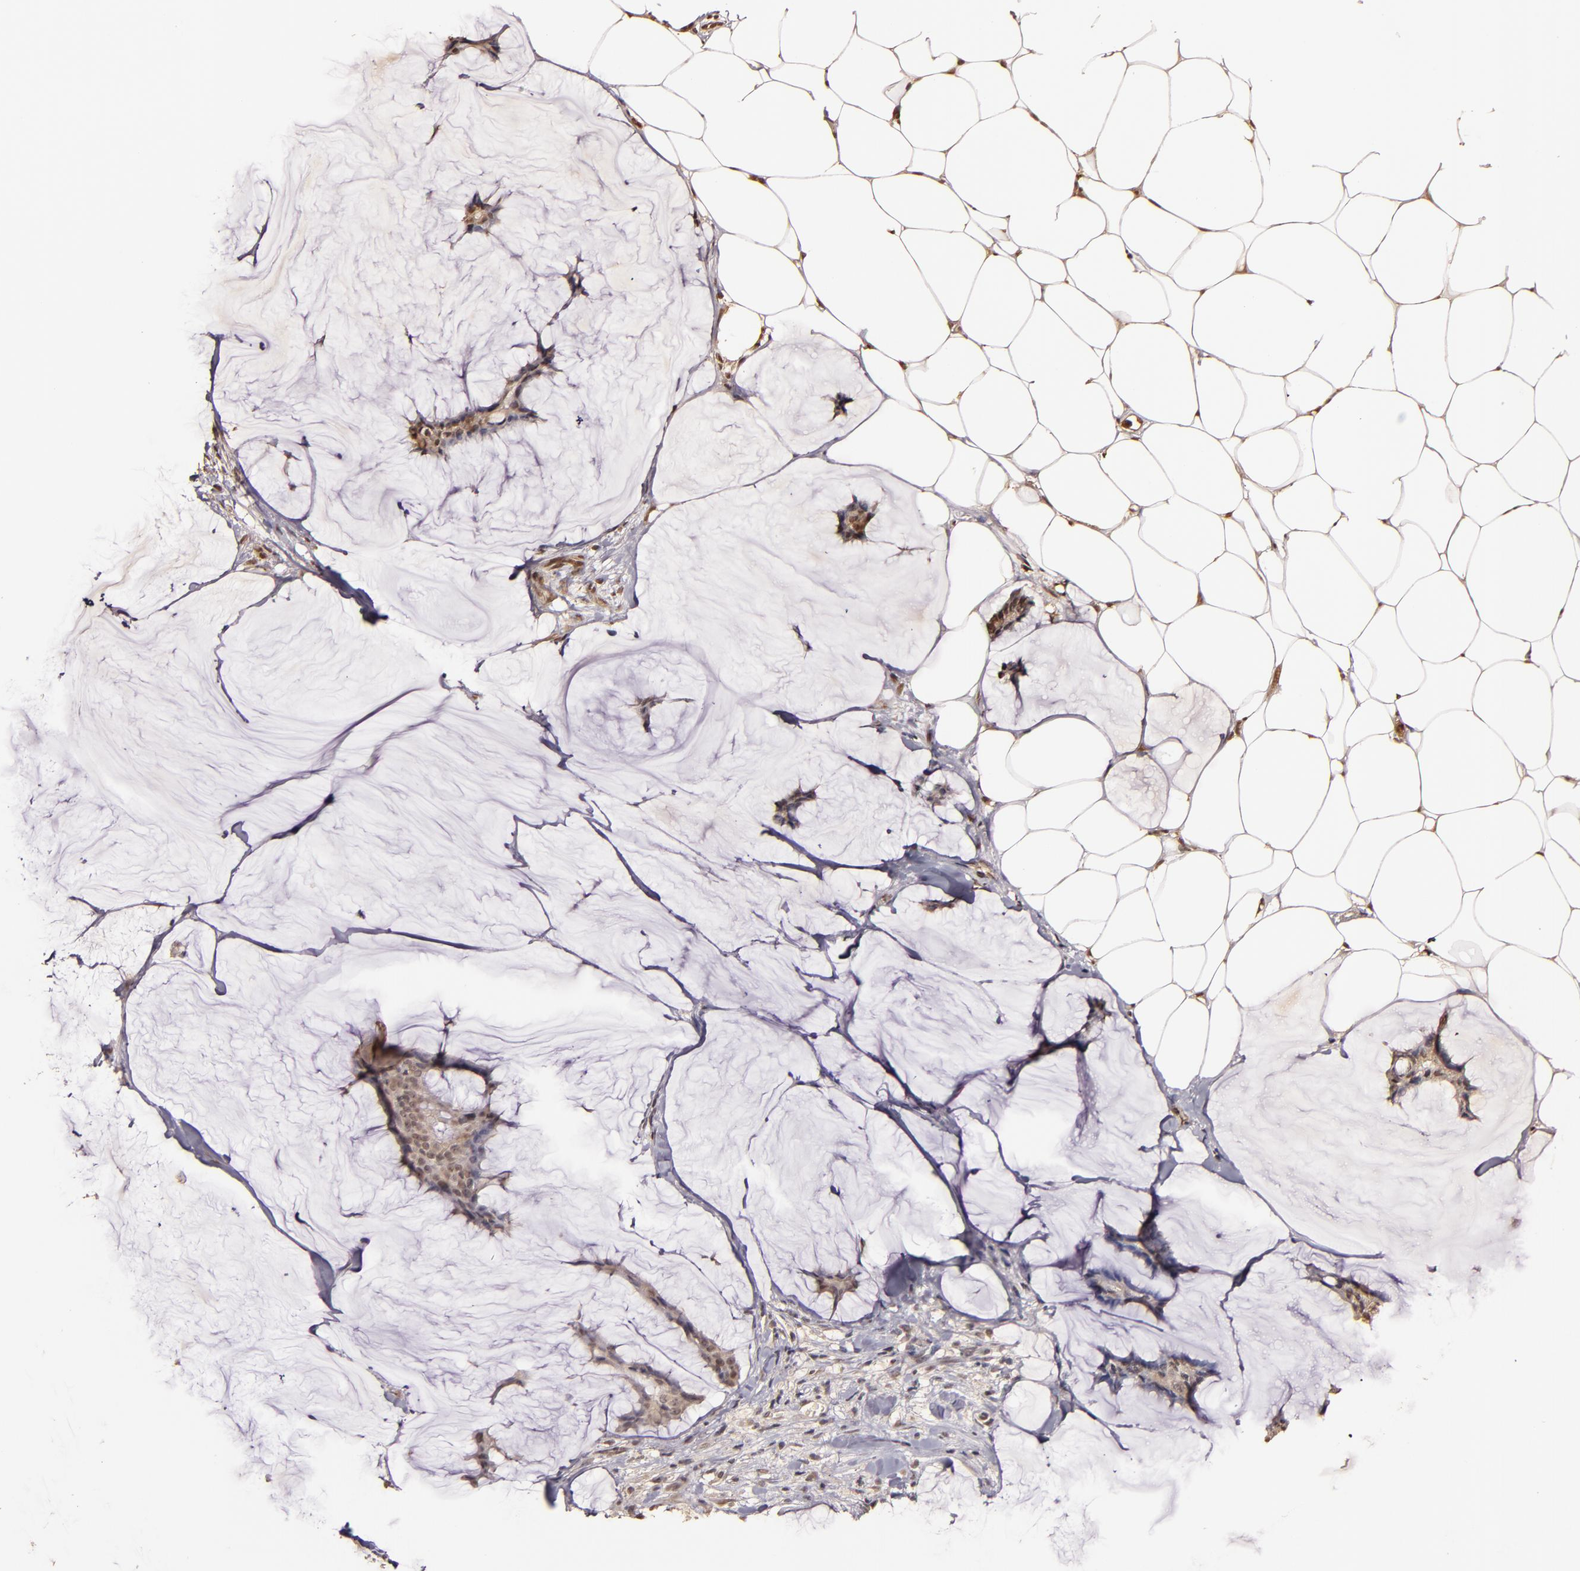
{"staining": {"intensity": "moderate", "quantity": ">75%", "location": "cytoplasmic/membranous,nuclear"}, "tissue": "breast cancer", "cell_type": "Tumor cells", "image_type": "cancer", "snomed": [{"axis": "morphology", "description": "Duct carcinoma"}, {"axis": "topography", "description": "Breast"}], "caption": "Tumor cells display moderate cytoplasmic/membranous and nuclear positivity in approximately >75% of cells in breast cancer.", "gene": "CUL1", "patient": {"sex": "female", "age": 93}}